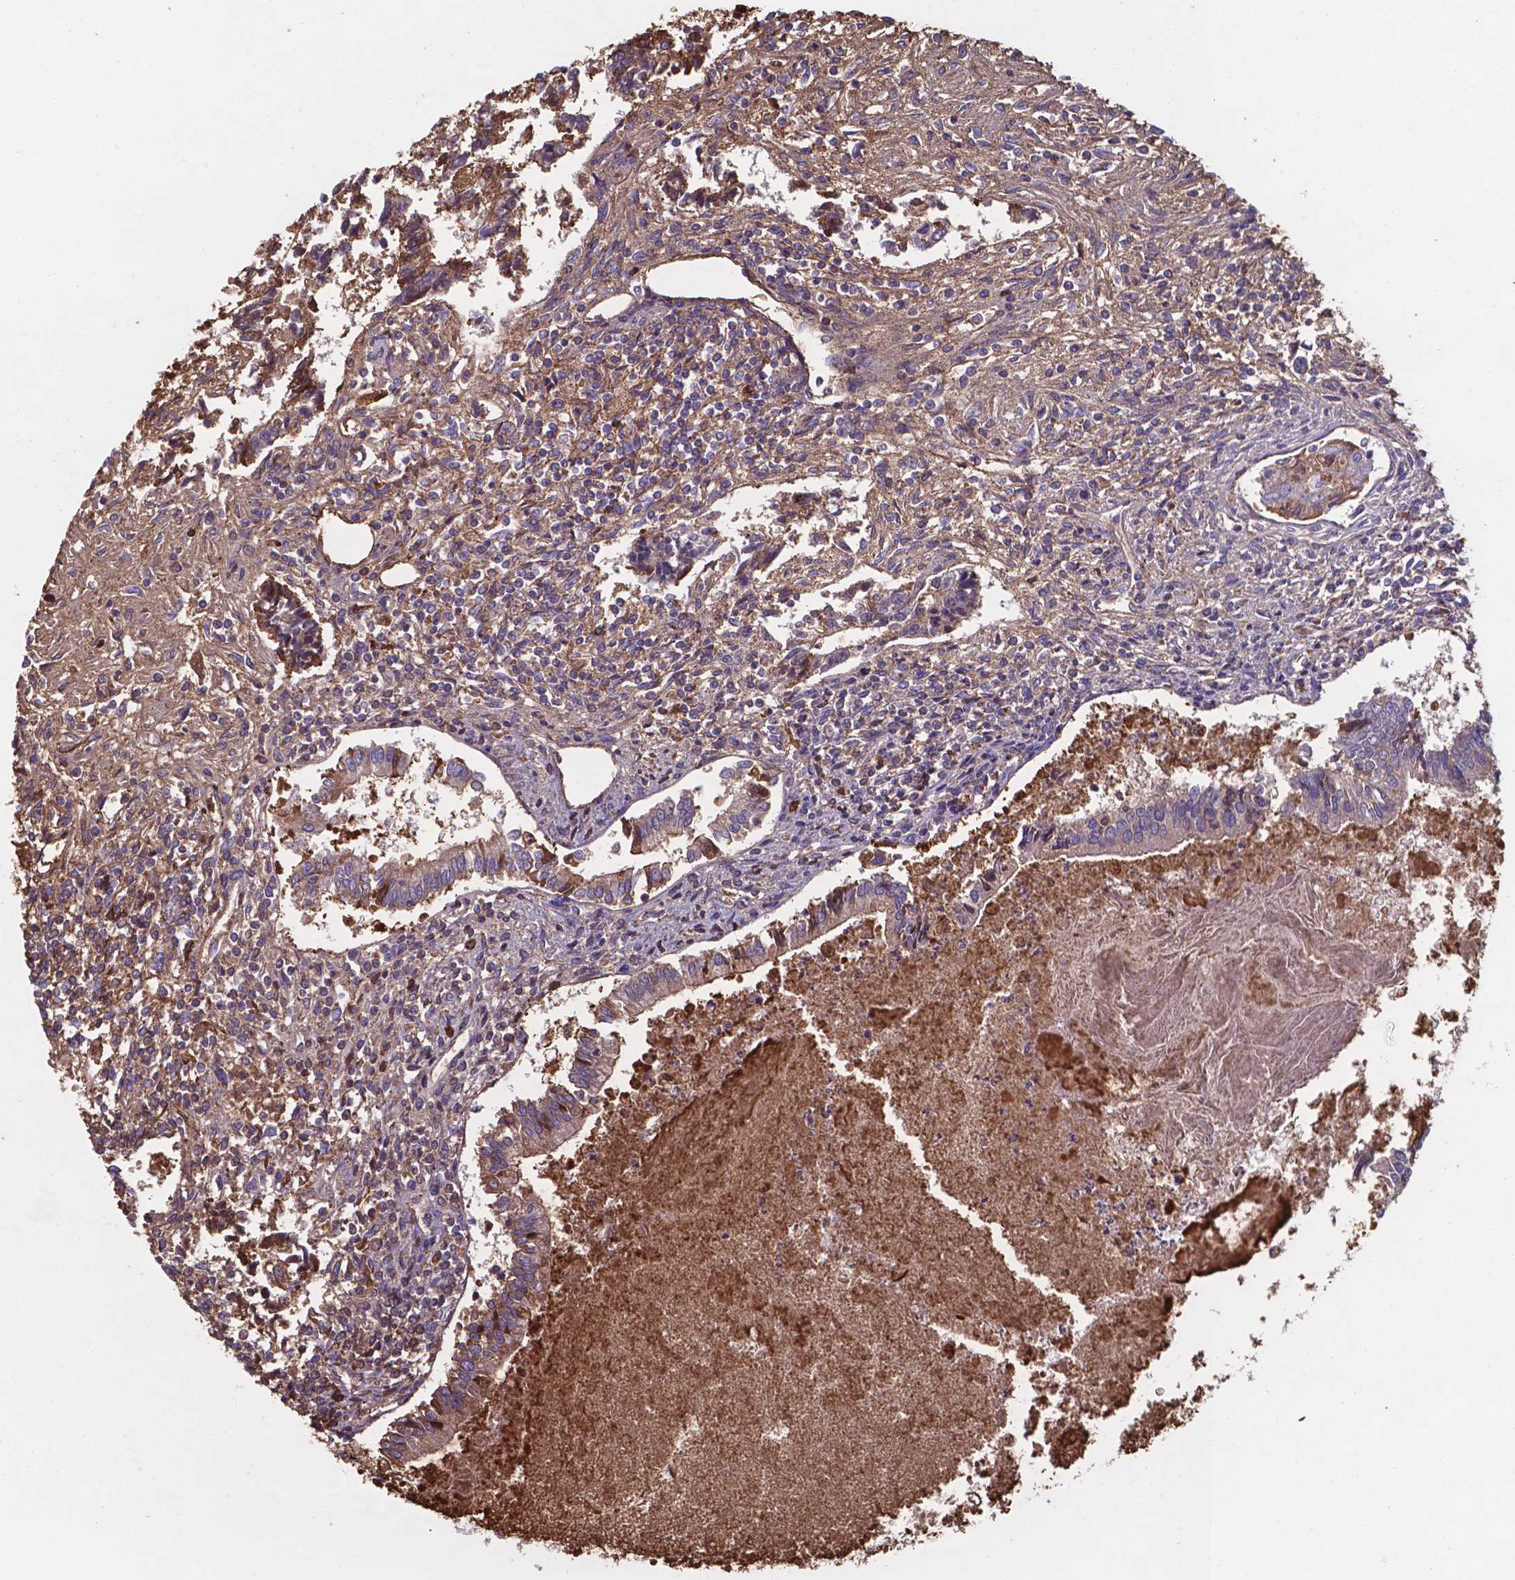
{"staining": {"intensity": "moderate", "quantity": "<25%", "location": "cytoplasmic/membranous"}, "tissue": "testis cancer", "cell_type": "Tumor cells", "image_type": "cancer", "snomed": [{"axis": "morphology", "description": "Carcinoma, Embryonal, NOS"}, {"axis": "topography", "description": "Testis"}], "caption": "Immunohistochemical staining of embryonal carcinoma (testis) reveals low levels of moderate cytoplasmic/membranous protein staining in approximately <25% of tumor cells. The staining was performed using DAB, with brown indicating positive protein expression. Nuclei are stained blue with hematoxylin.", "gene": "SERPINA1", "patient": {"sex": "male", "age": 37}}